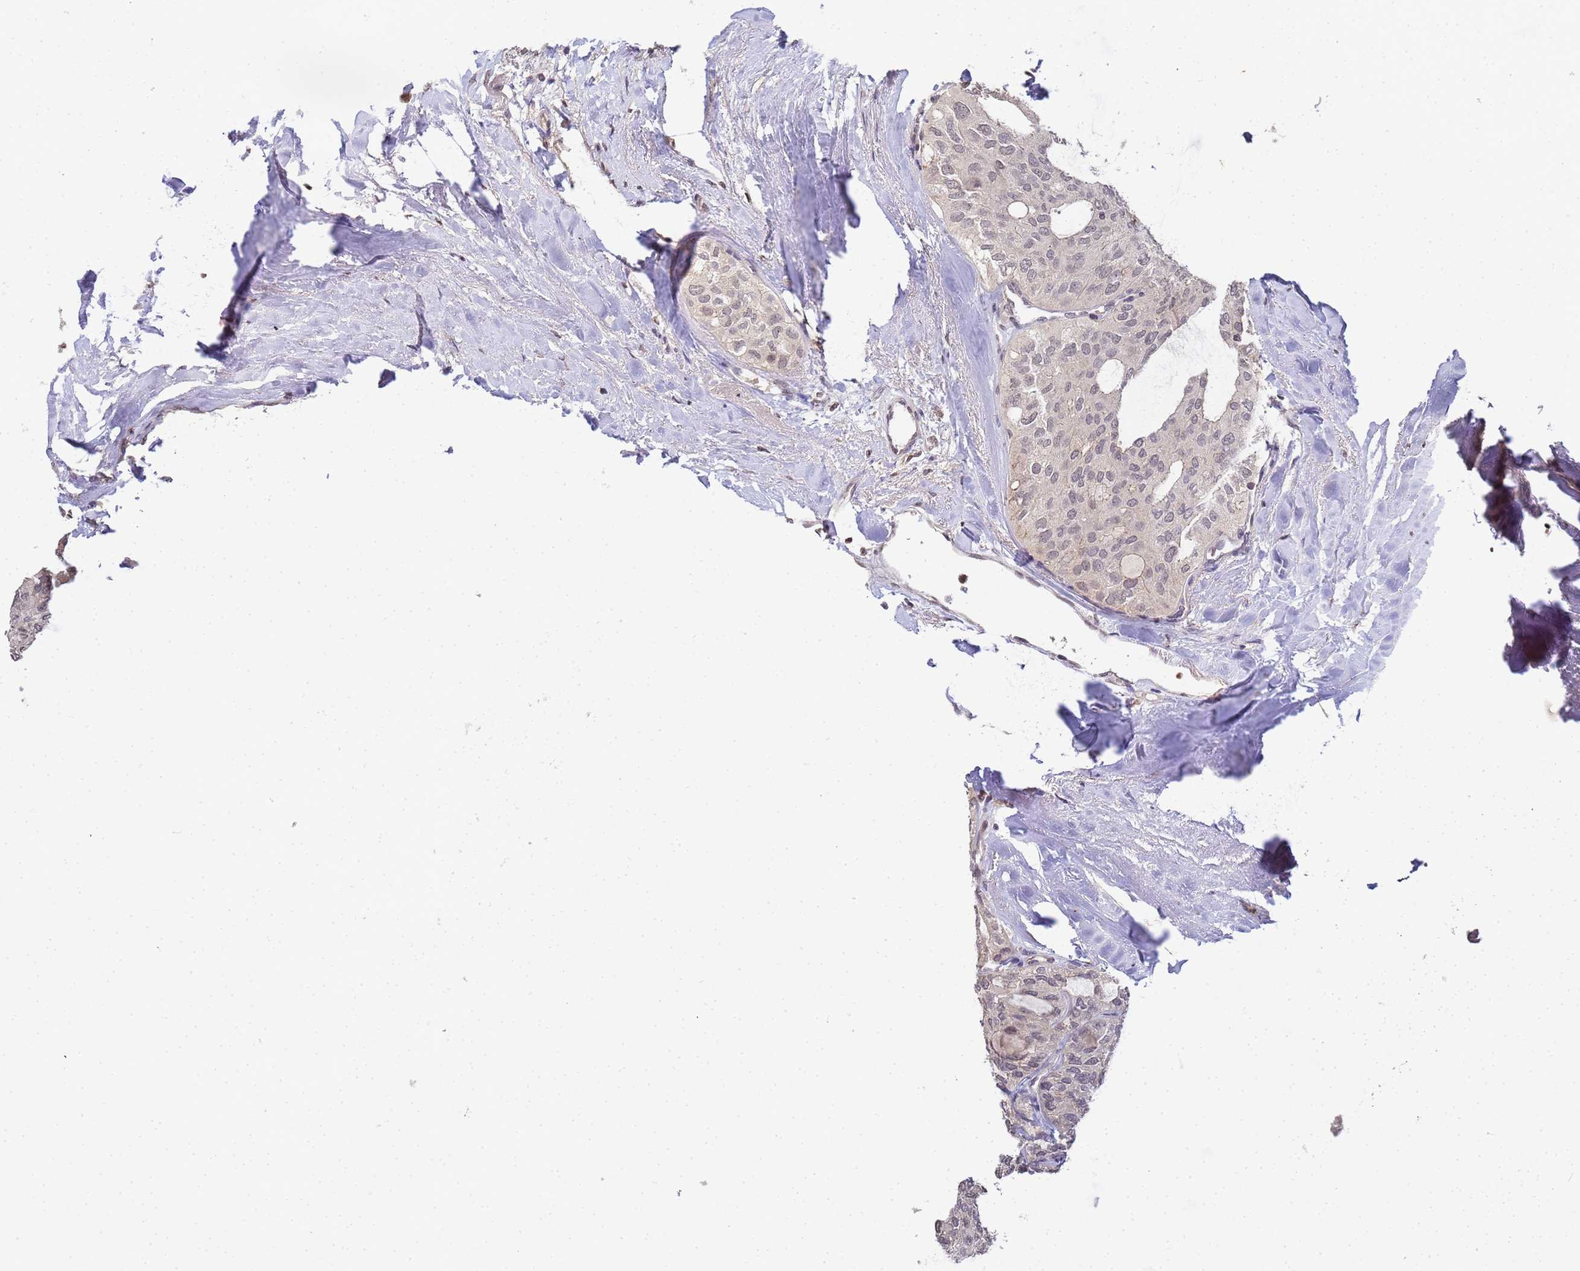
{"staining": {"intensity": "negative", "quantity": "none", "location": "none"}, "tissue": "thyroid cancer", "cell_type": "Tumor cells", "image_type": "cancer", "snomed": [{"axis": "morphology", "description": "Follicular adenoma carcinoma, NOS"}, {"axis": "topography", "description": "Thyroid gland"}], "caption": "Tumor cells show no significant staining in thyroid cancer (follicular adenoma carcinoma).", "gene": "MYL7", "patient": {"sex": "male", "age": 75}}